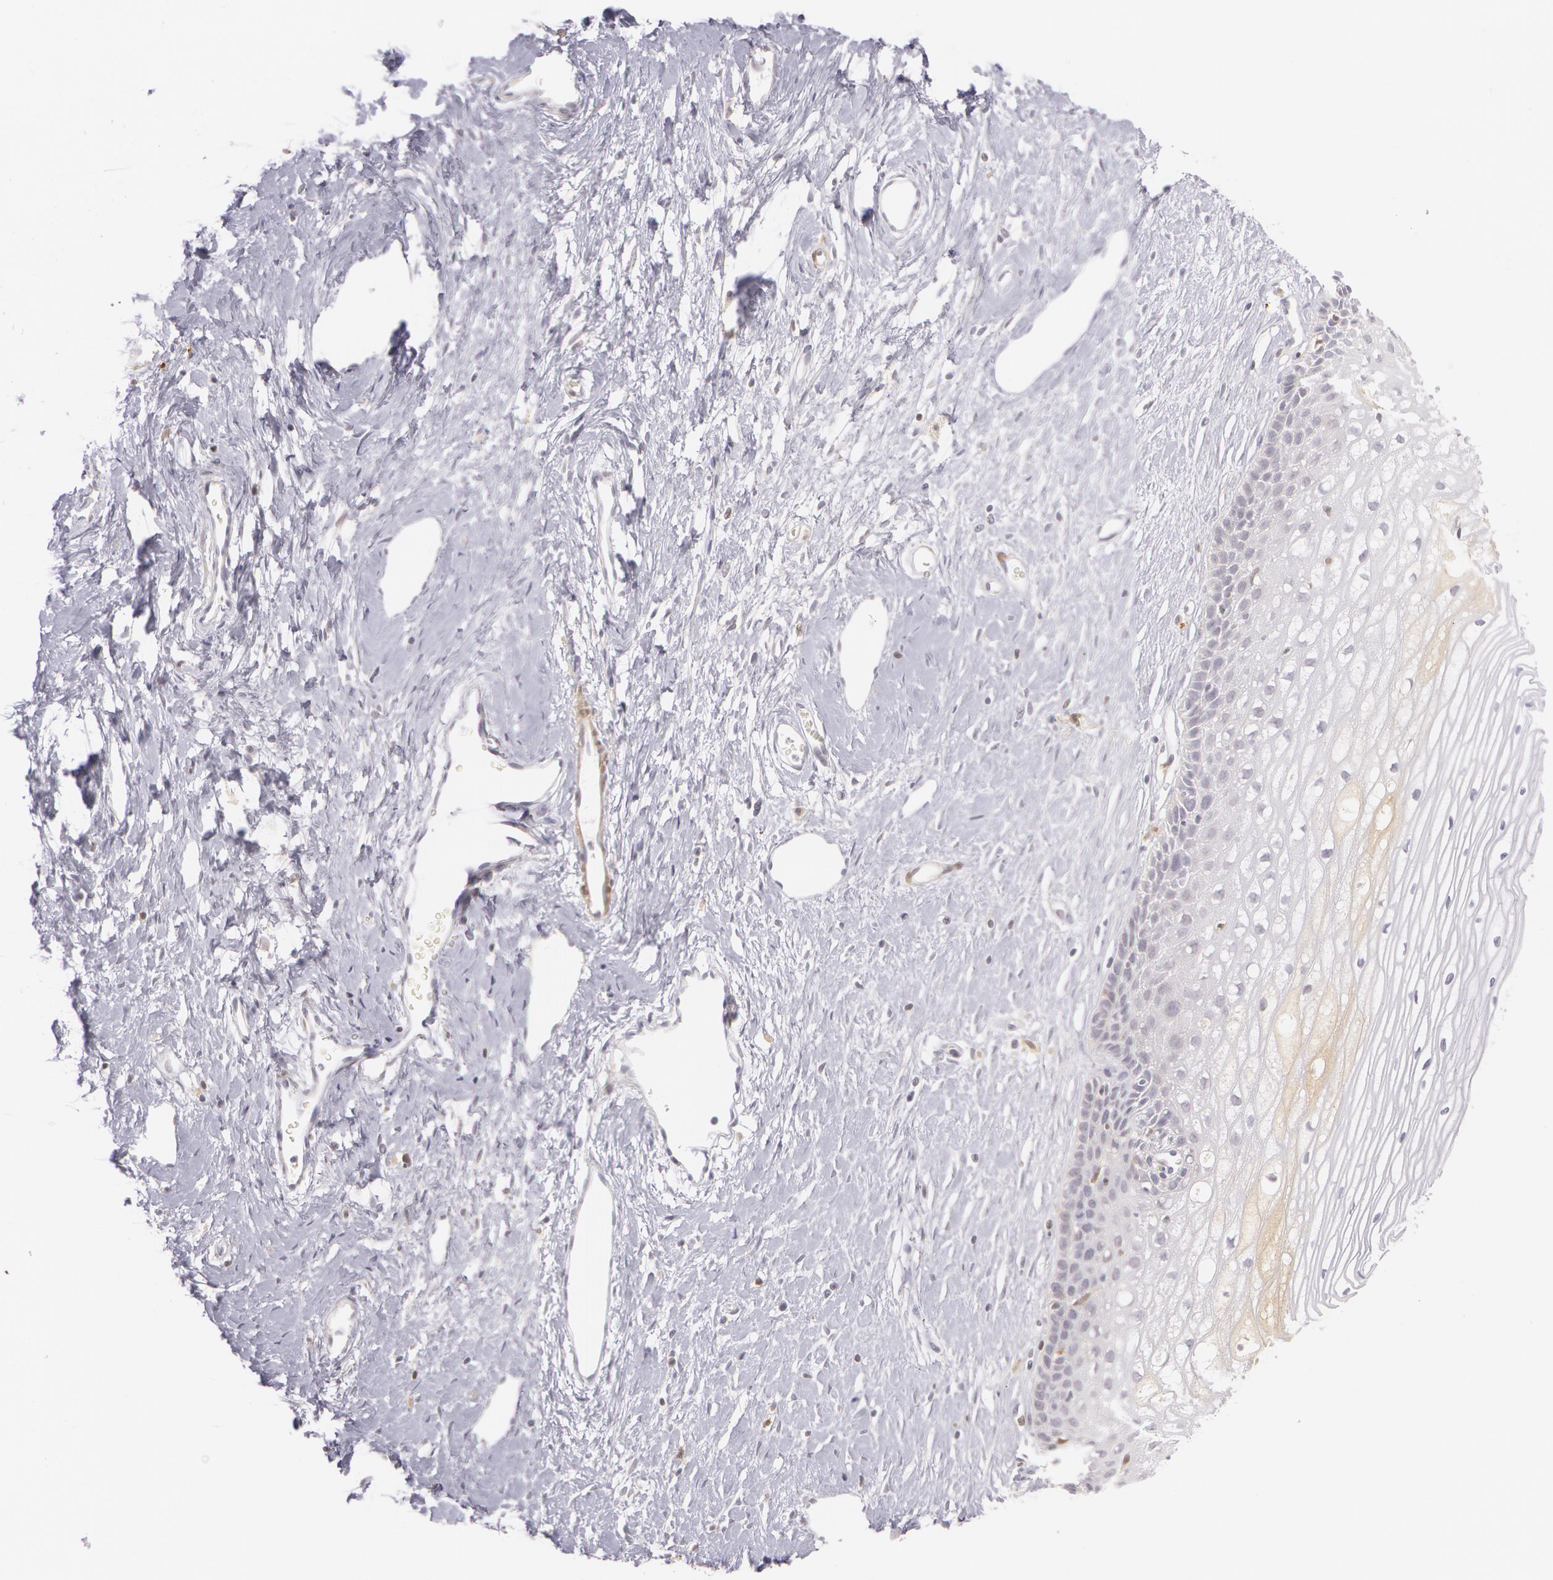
{"staining": {"intensity": "negative", "quantity": "none", "location": "none"}, "tissue": "cervix", "cell_type": "Glandular cells", "image_type": "normal", "snomed": [{"axis": "morphology", "description": "Normal tissue, NOS"}, {"axis": "topography", "description": "Cervix"}], "caption": "Immunohistochemistry (IHC) micrograph of benign cervix: cervix stained with DAB (3,3'-diaminobenzidine) displays no significant protein staining in glandular cells.", "gene": "LBP", "patient": {"sex": "female", "age": 40}}